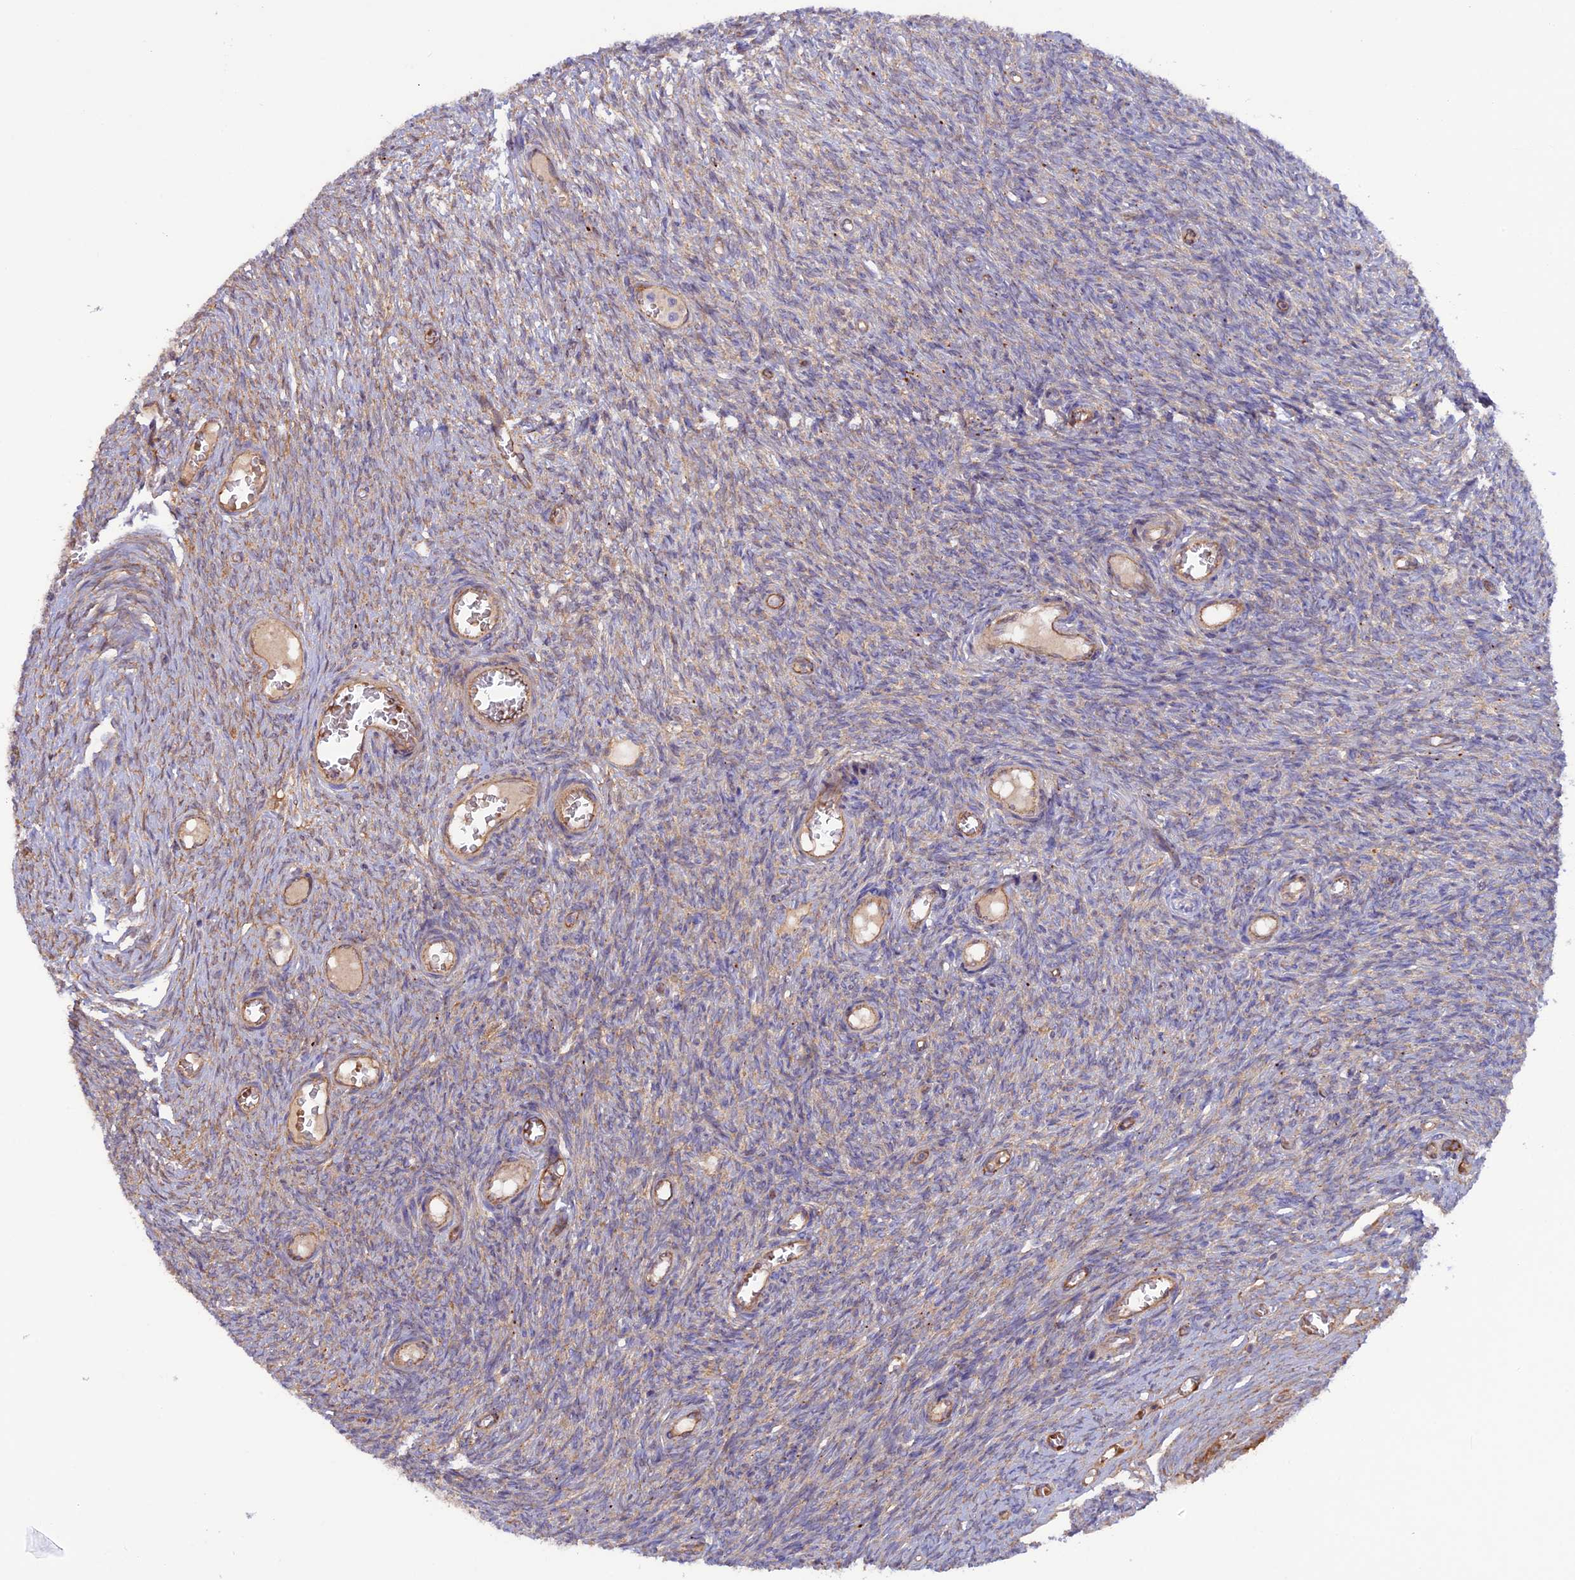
{"staining": {"intensity": "moderate", "quantity": ">75%", "location": "cytoplasmic/membranous"}, "tissue": "ovary", "cell_type": "Follicle cells", "image_type": "normal", "snomed": [{"axis": "morphology", "description": "Normal tissue, NOS"}, {"axis": "topography", "description": "Ovary"}], "caption": "Moderate cytoplasmic/membranous protein expression is appreciated in about >75% of follicle cells in ovary. (DAB = brown stain, brightfield microscopy at high magnification).", "gene": "DUS3L", "patient": {"sex": "female", "age": 44}}